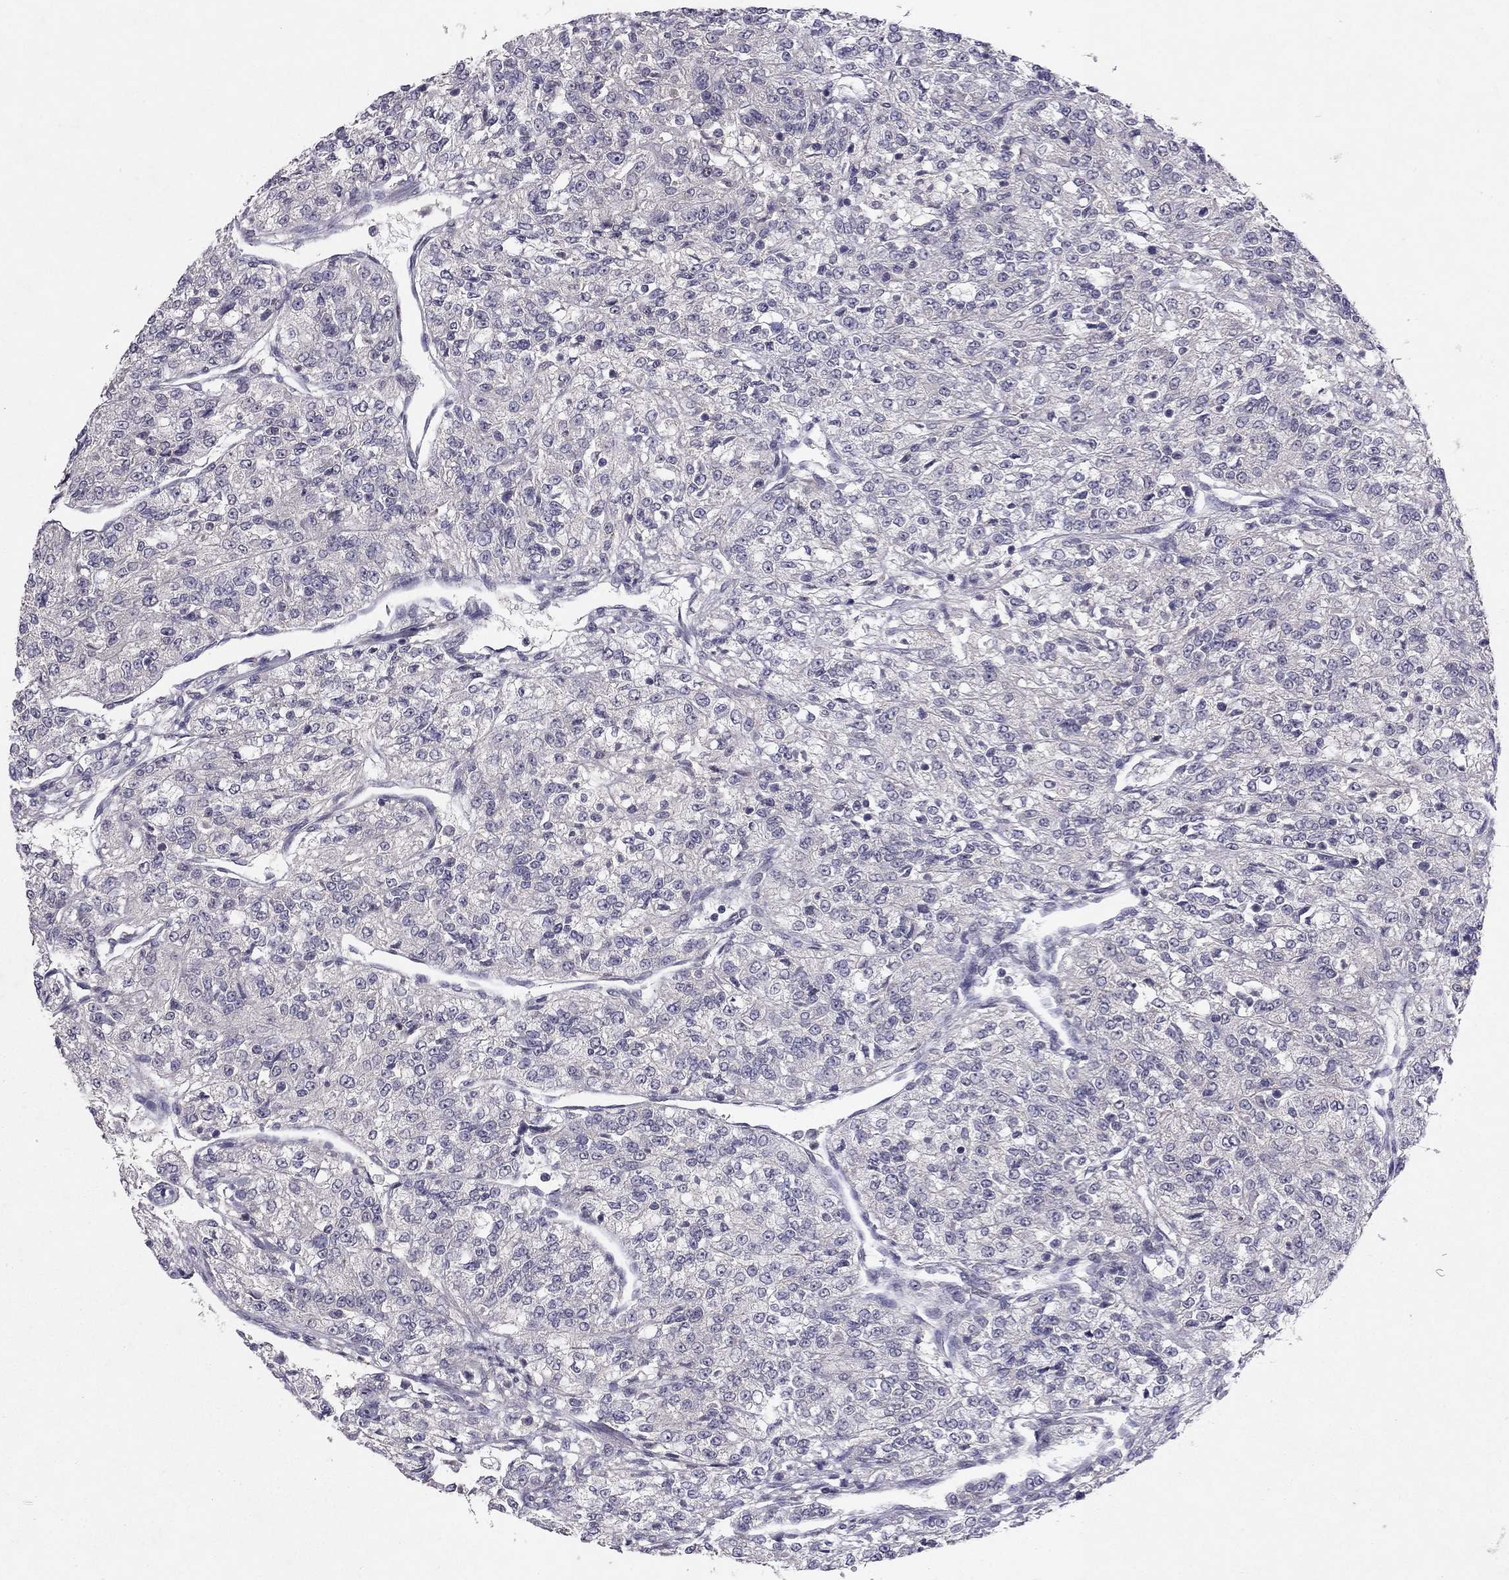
{"staining": {"intensity": "negative", "quantity": "none", "location": "none"}, "tissue": "renal cancer", "cell_type": "Tumor cells", "image_type": "cancer", "snomed": [{"axis": "morphology", "description": "Adenocarcinoma, NOS"}, {"axis": "topography", "description": "Kidney"}], "caption": "Renal cancer (adenocarcinoma) was stained to show a protein in brown. There is no significant staining in tumor cells. The staining is performed using DAB brown chromogen with nuclei counter-stained in using hematoxylin.", "gene": "ESR2", "patient": {"sex": "female", "age": 63}}